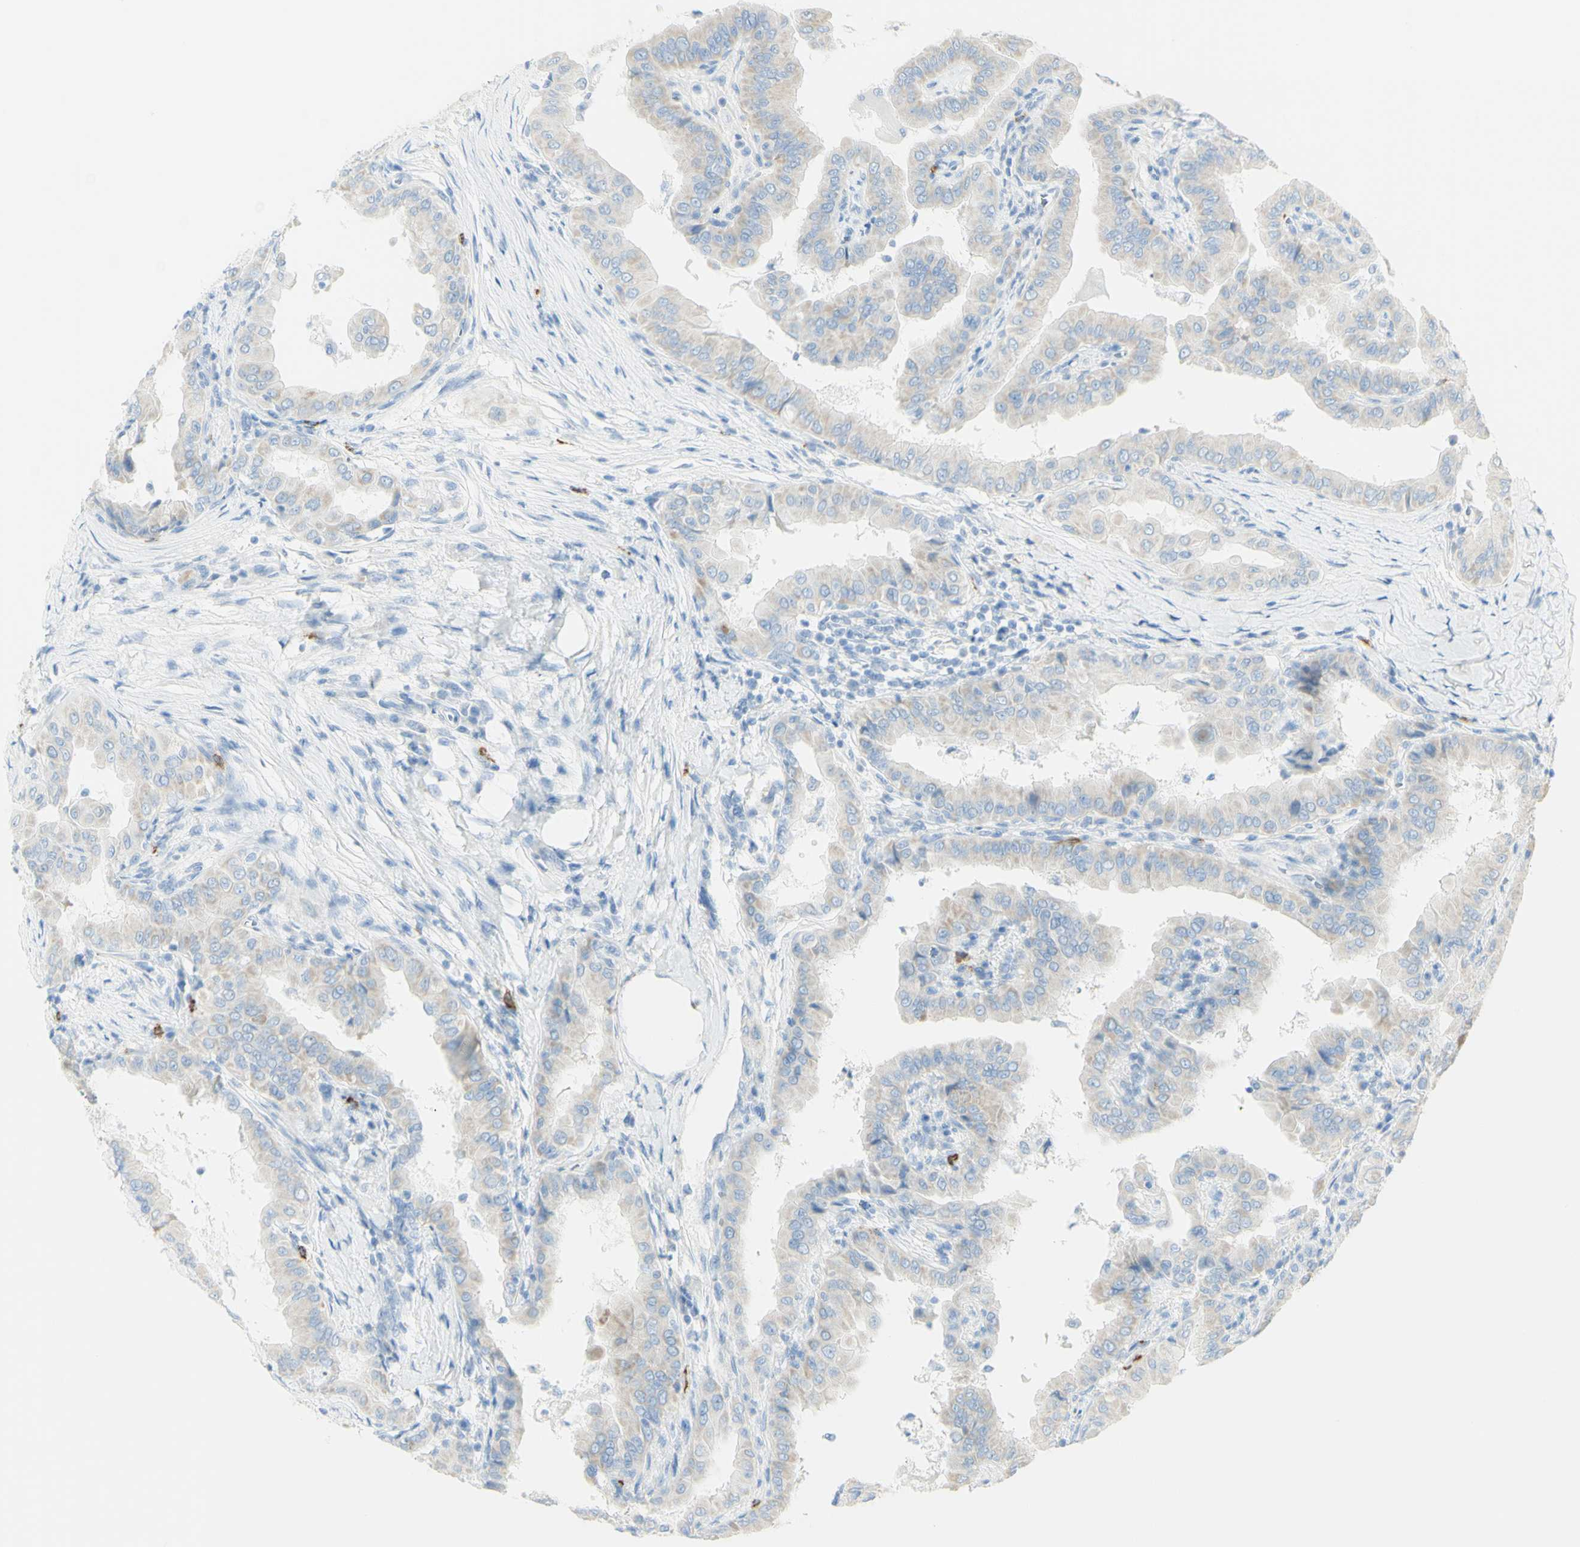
{"staining": {"intensity": "weak", "quantity": ">75%", "location": "cytoplasmic/membranous"}, "tissue": "thyroid cancer", "cell_type": "Tumor cells", "image_type": "cancer", "snomed": [{"axis": "morphology", "description": "Papillary adenocarcinoma, NOS"}, {"axis": "topography", "description": "Thyroid gland"}], "caption": "A brown stain shows weak cytoplasmic/membranous expression of a protein in human papillary adenocarcinoma (thyroid) tumor cells. Ihc stains the protein of interest in brown and the nuclei are stained blue.", "gene": "LETM1", "patient": {"sex": "male", "age": 33}}